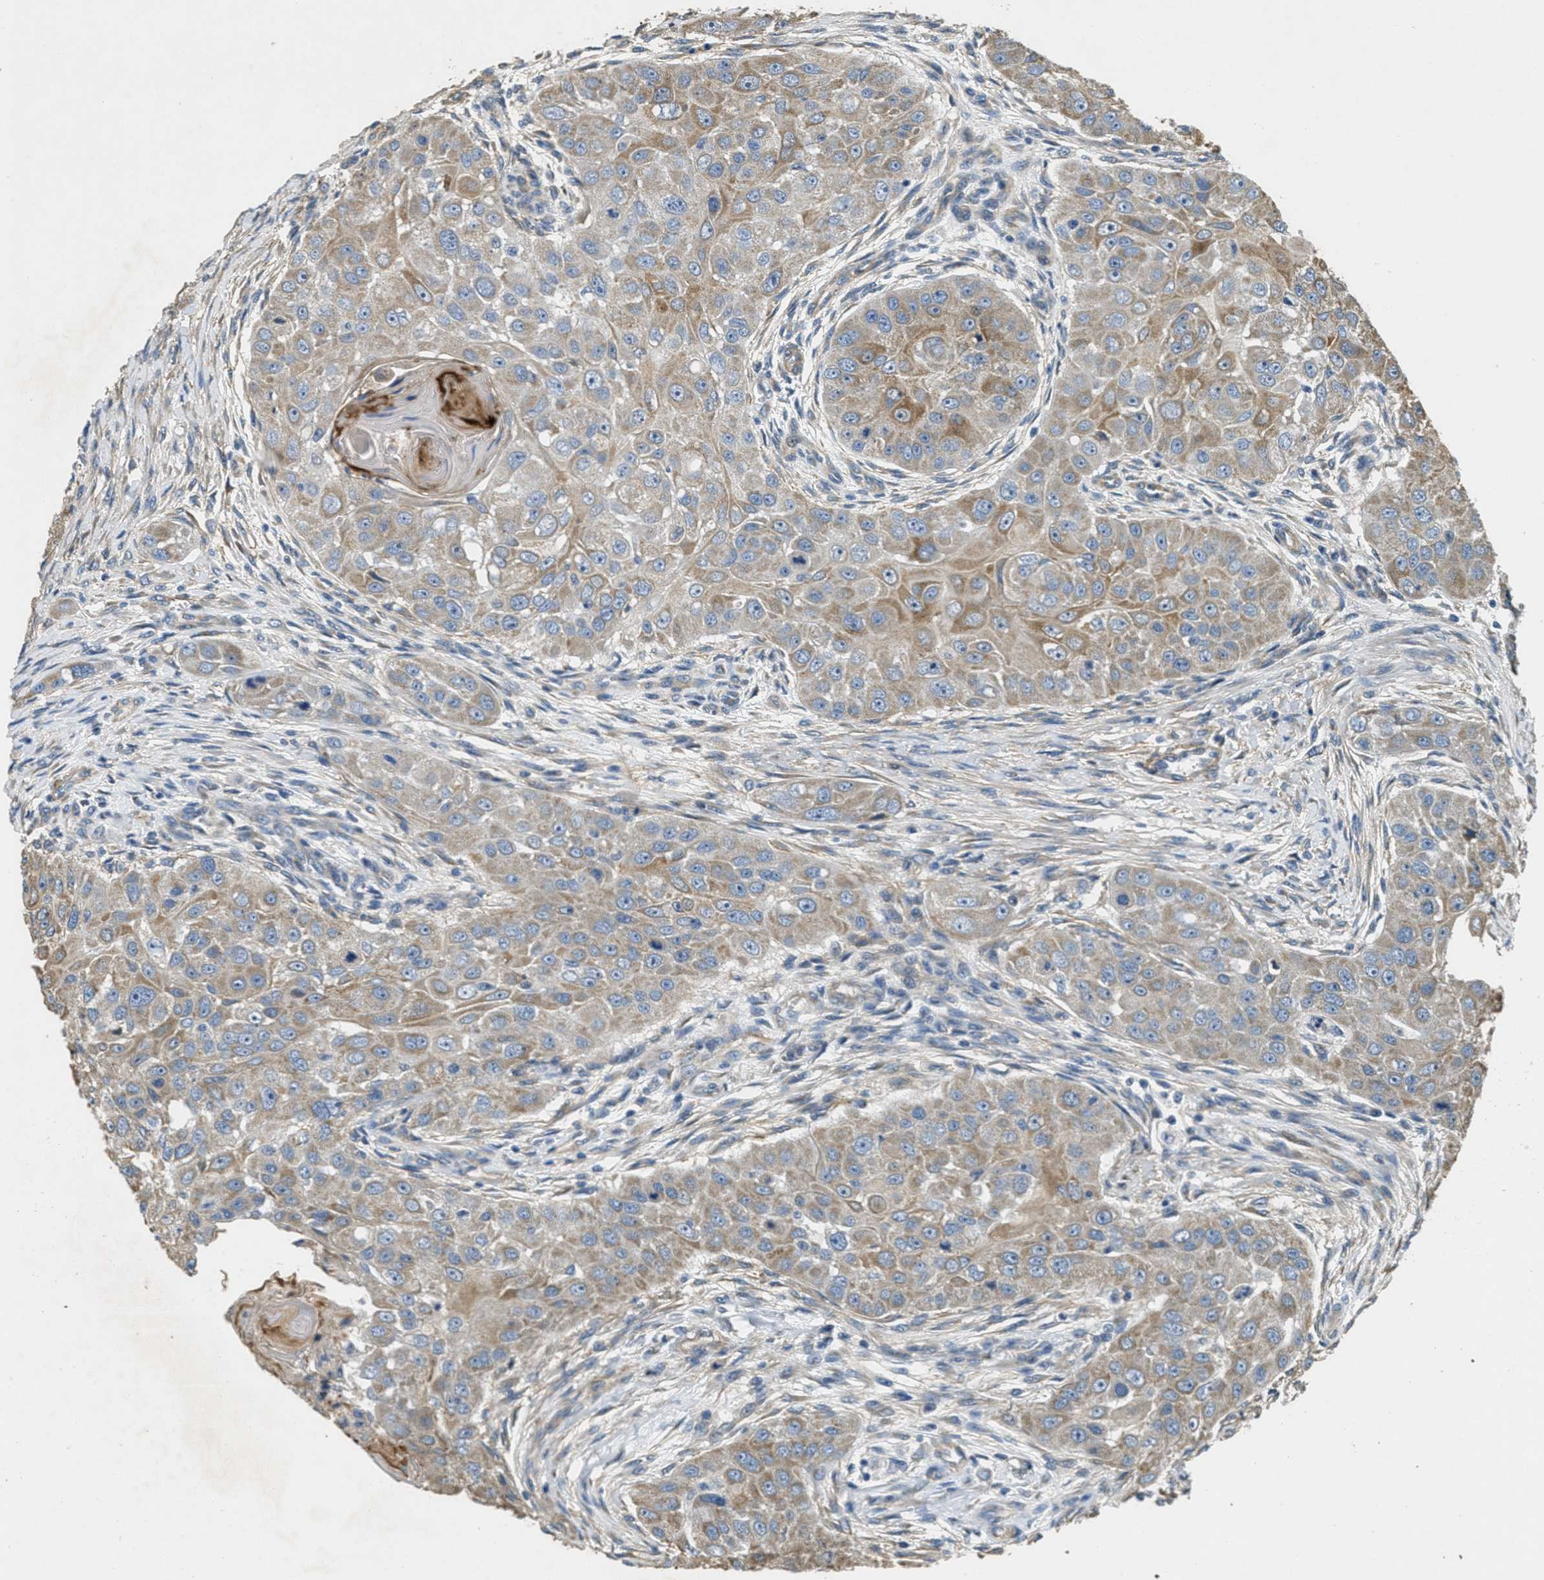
{"staining": {"intensity": "moderate", "quantity": "25%-75%", "location": "cytoplasmic/membranous"}, "tissue": "head and neck cancer", "cell_type": "Tumor cells", "image_type": "cancer", "snomed": [{"axis": "morphology", "description": "Normal tissue, NOS"}, {"axis": "morphology", "description": "Squamous cell carcinoma, NOS"}, {"axis": "topography", "description": "Skeletal muscle"}, {"axis": "topography", "description": "Head-Neck"}], "caption": "Immunohistochemical staining of human head and neck cancer demonstrates moderate cytoplasmic/membranous protein expression in about 25%-75% of tumor cells.", "gene": "TOMM70", "patient": {"sex": "male", "age": 51}}